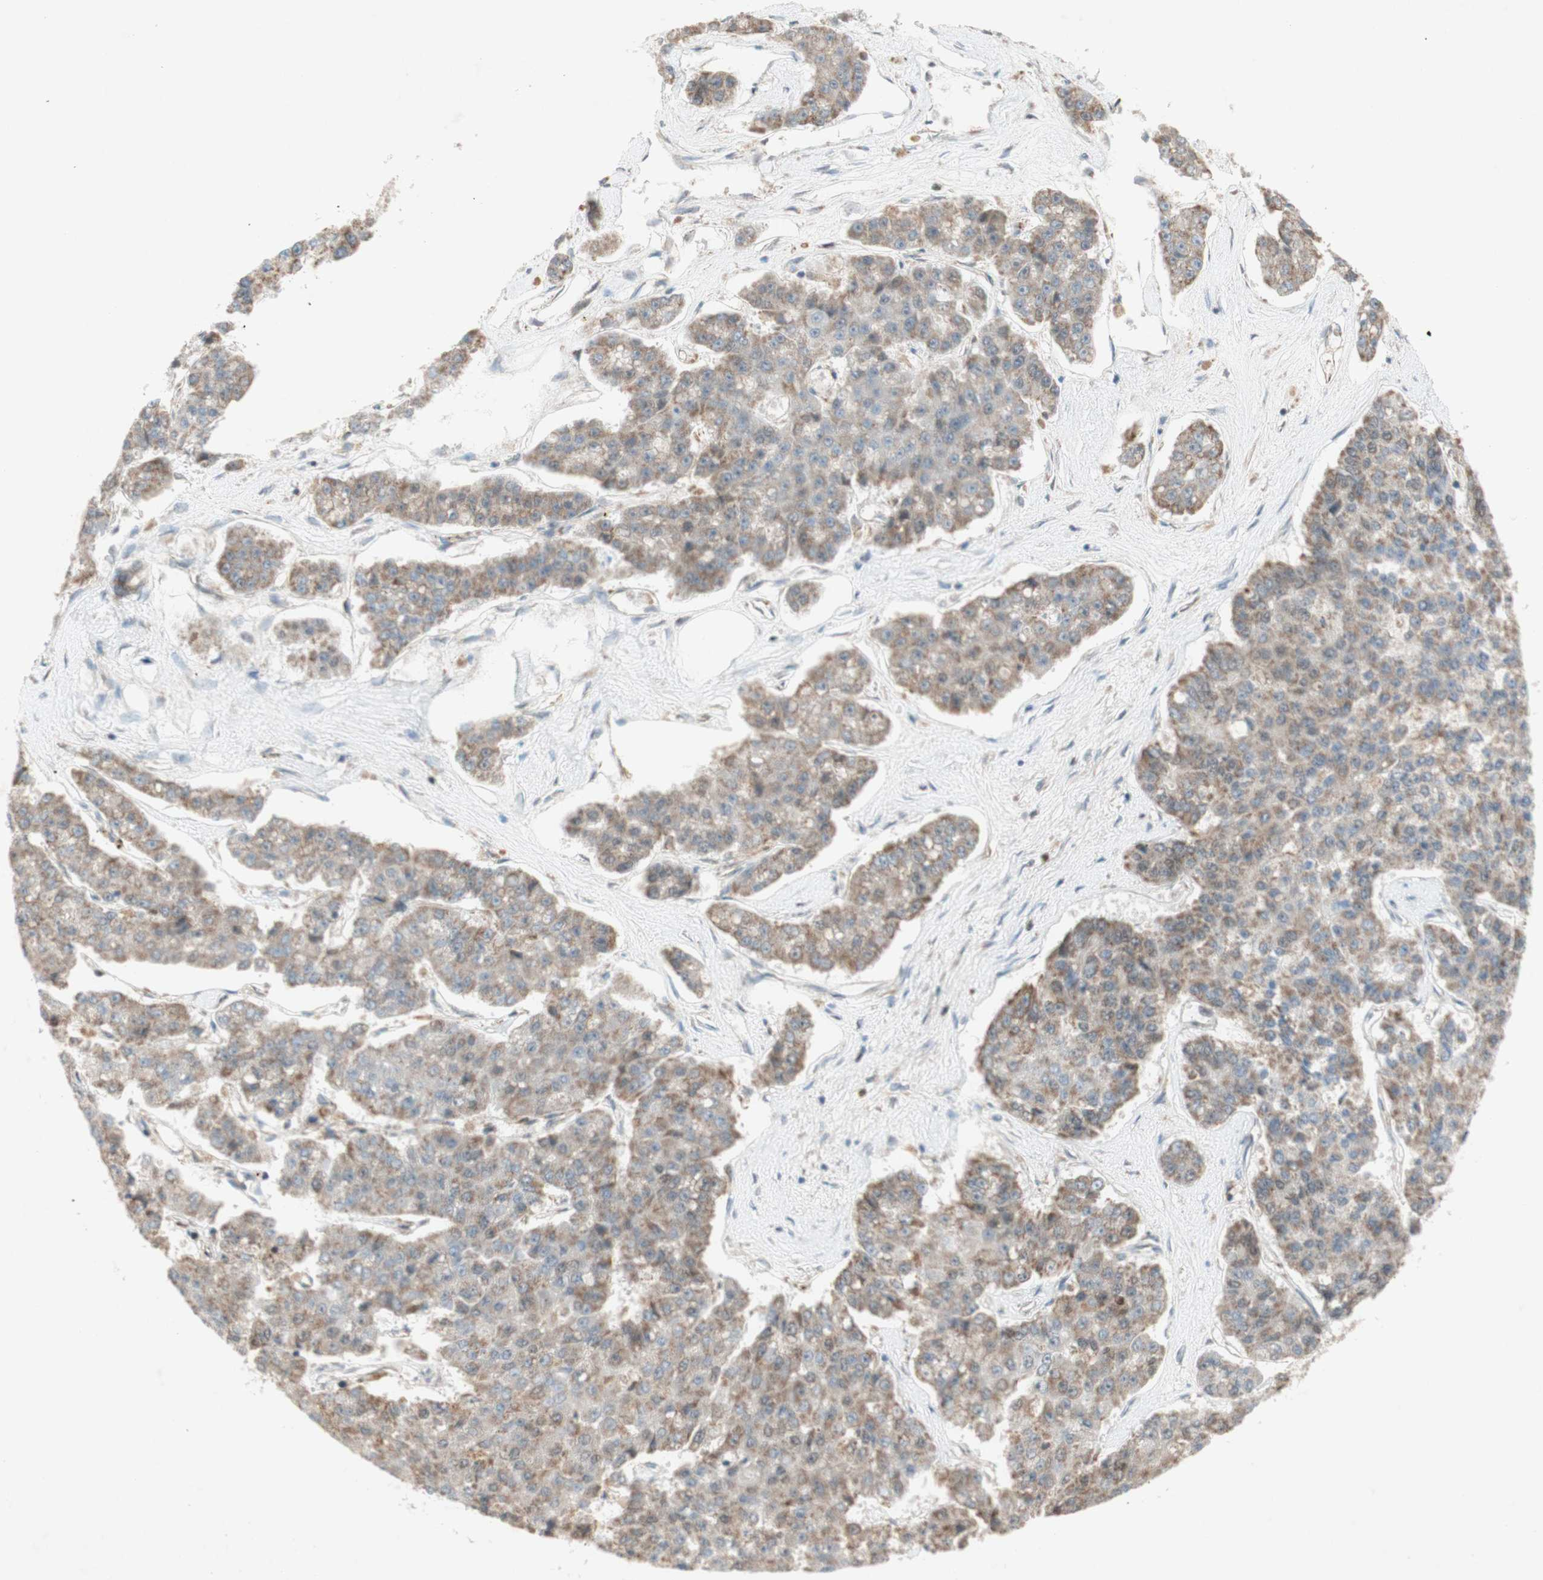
{"staining": {"intensity": "weak", "quantity": ">75%", "location": "cytoplasmic/membranous"}, "tissue": "pancreatic cancer", "cell_type": "Tumor cells", "image_type": "cancer", "snomed": [{"axis": "morphology", "description": "Adenocarcinoma, NOS"}, {"axis": "topography", "description": "Pancreas"}], "caption": "Pancreatic cancer (adenocarcinoma) stained with a protein marker shows weak staining in tumor cells.", "gene": "DNMT3A", "patient": {"sex": "male", "age": 50}}